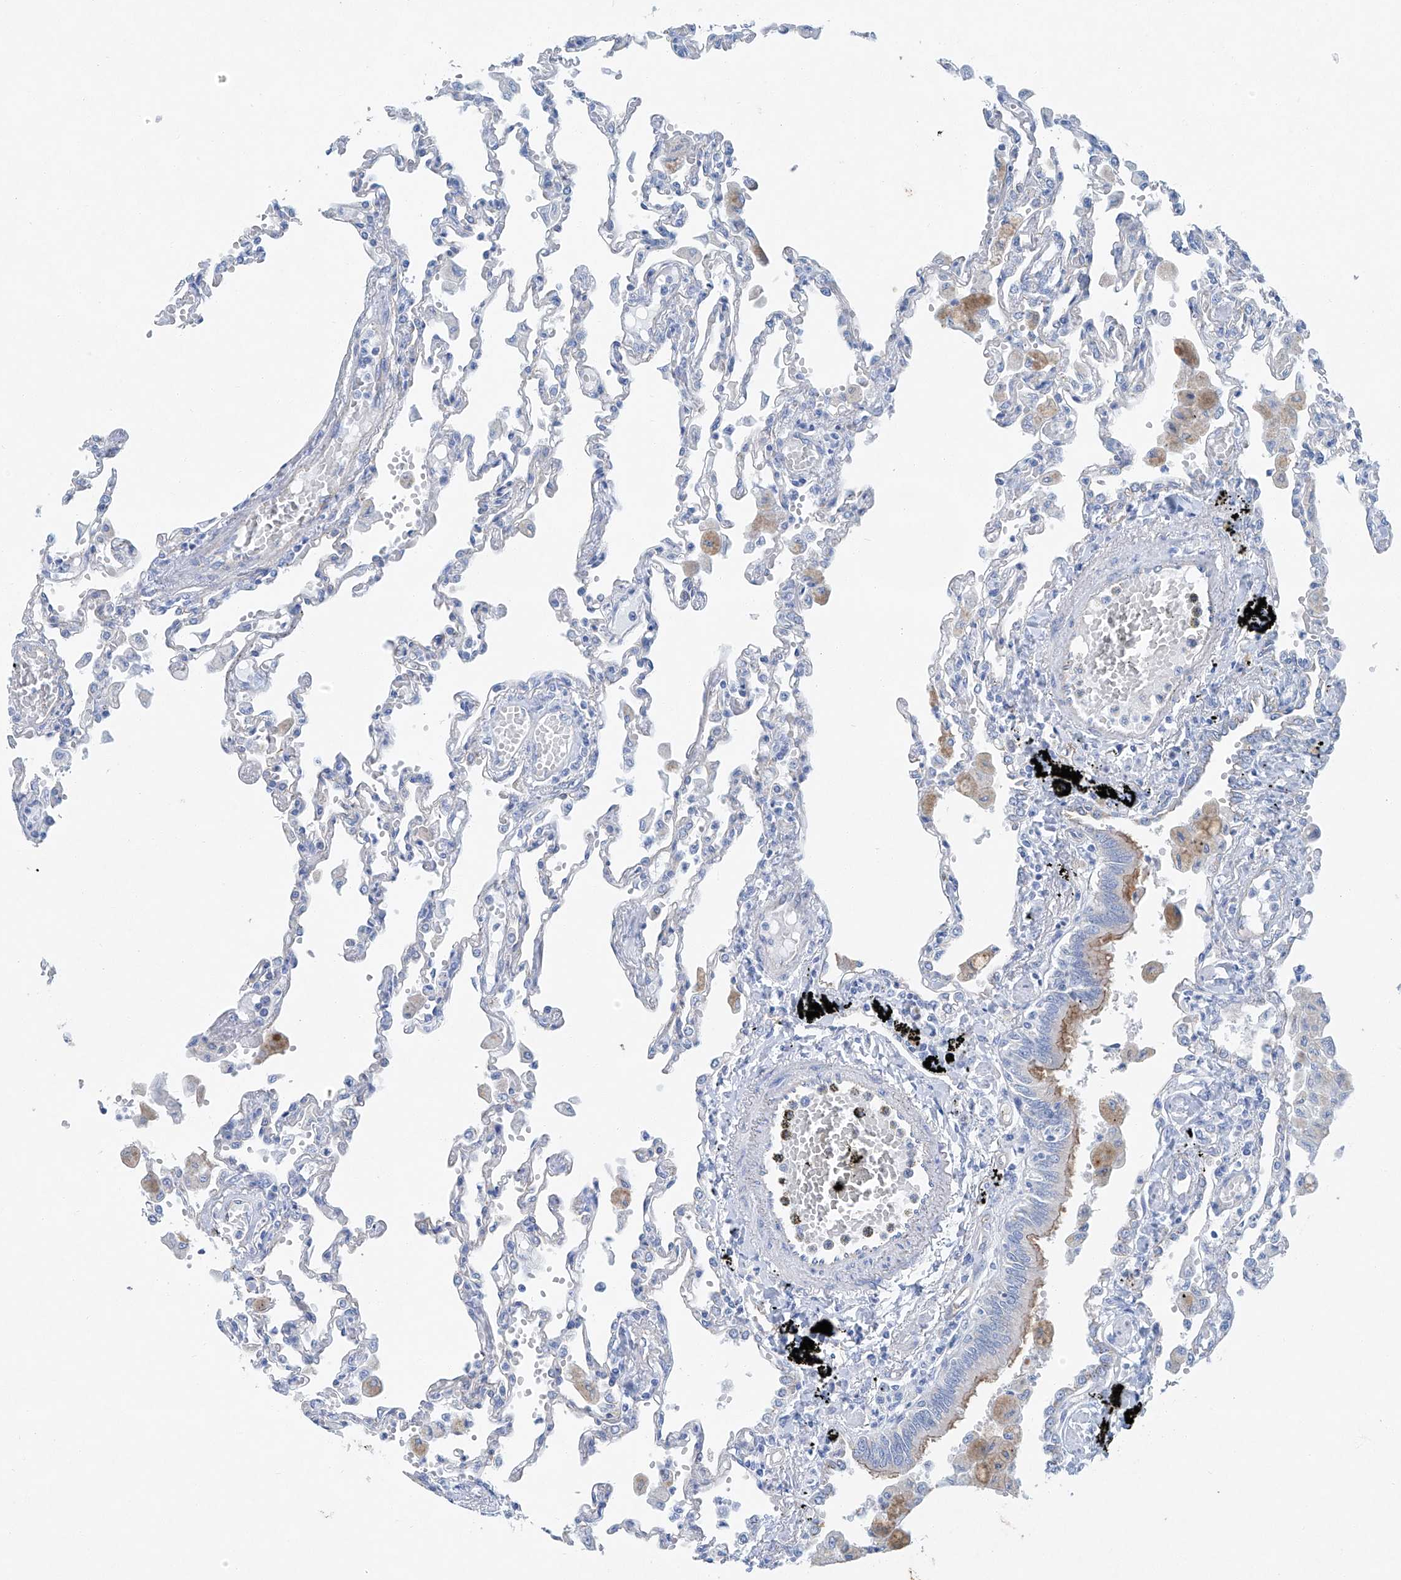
{"staining": {"intensity": "negative", "quantity": "none", "location": "none"}, "tissue": "lung", "cell_type": "Alveolar cells", "image_type": "normal", "snomed": [{"axis": "morphology", "description": "Normal tissue, NOS"}, {"axis": "topography", "description": "Bronchus"}, {"axis": "topography", "description": "Lung"}], "caption": "There is no significant staining in alveolar cells of lung. The staining is performed using DAB brown chromogen with nuclei counter-stained in using hematoxylin.", "gene": "MAGI1", "patient": {"sex": "female", "age": 49}}